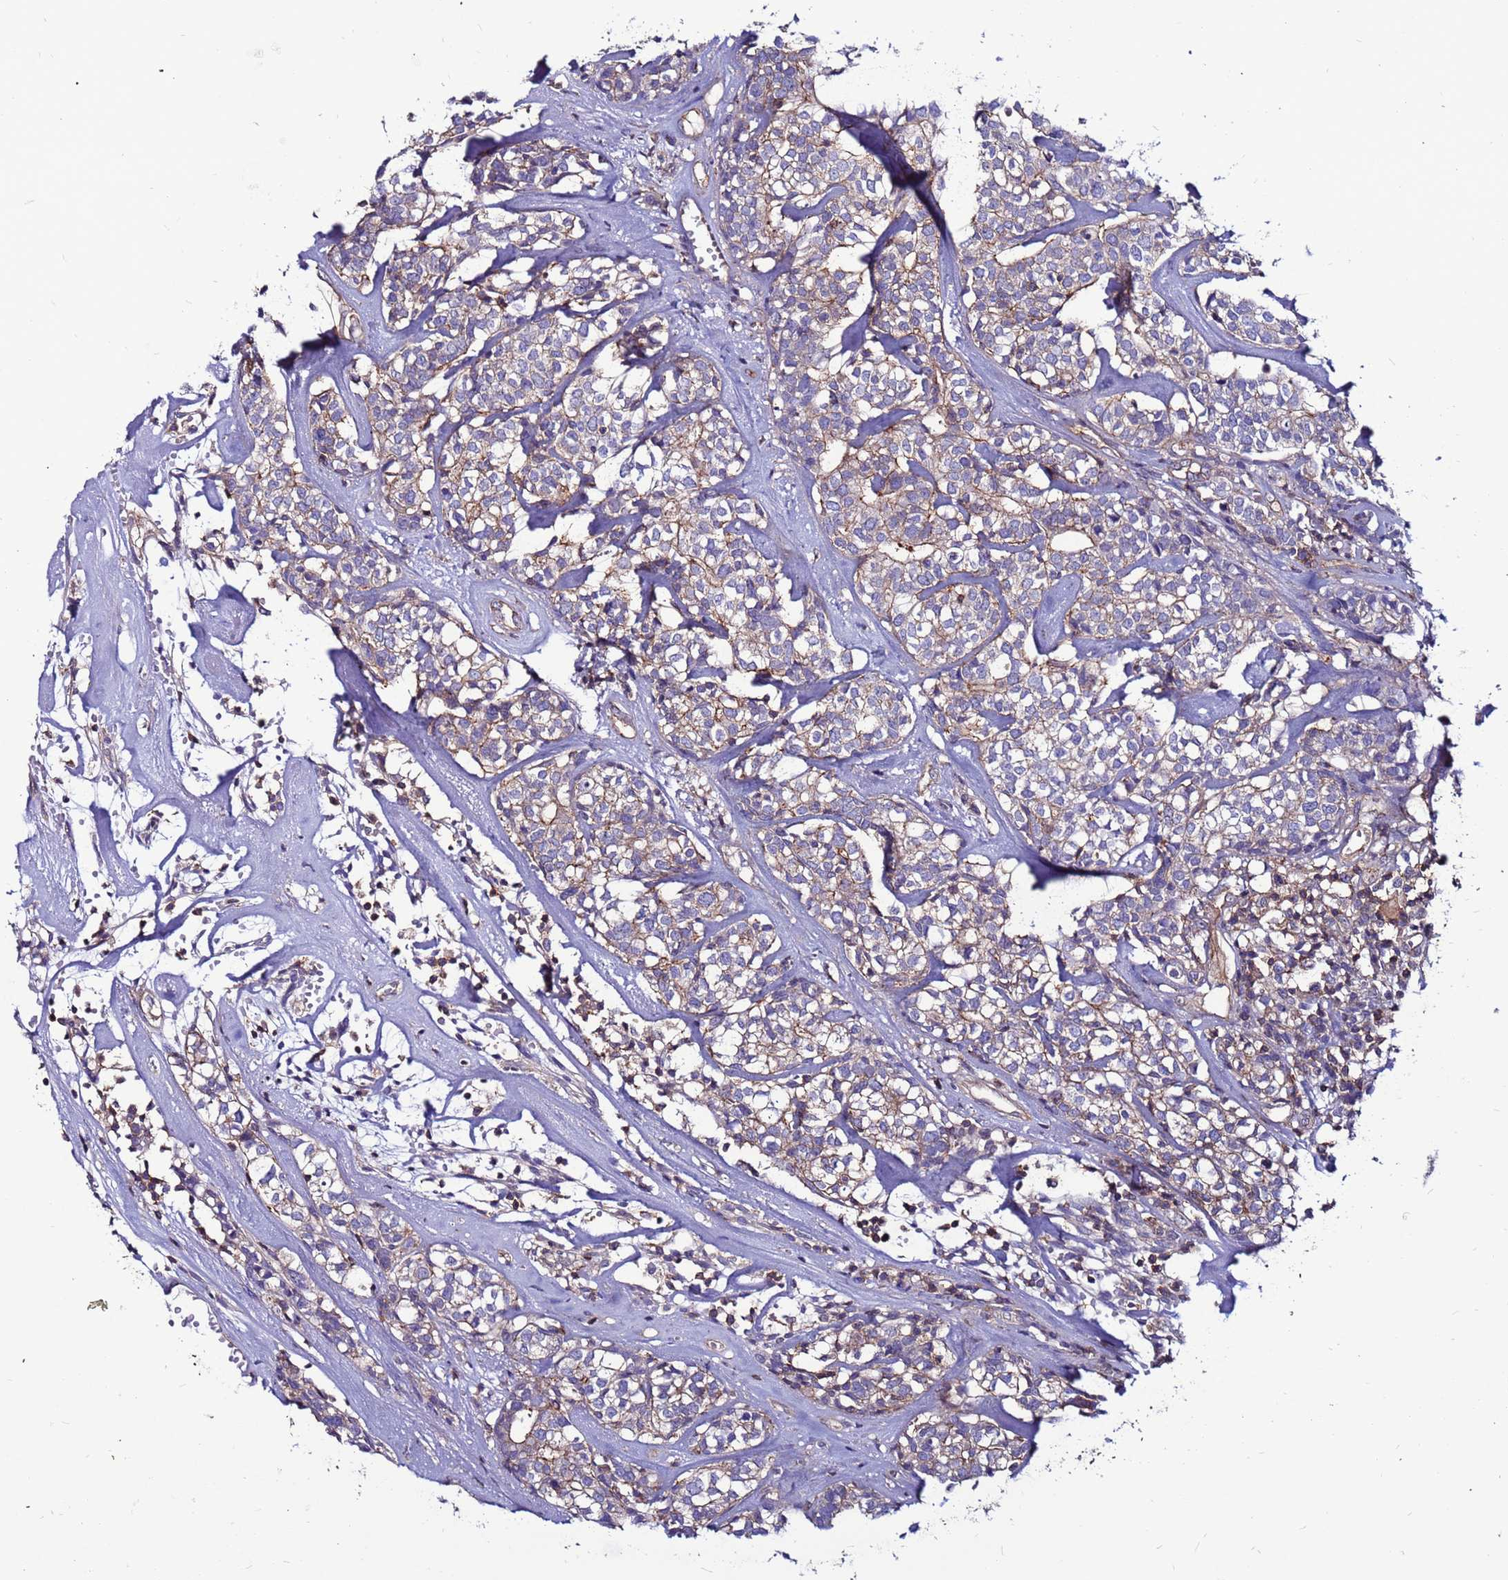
{"staining": {"intensity": "weak", "quantity": "25%-75%", "location": "cytoplasmic/membranous"}, "tissue": "head and neck cancer", "cell_type": "Tumor cells", "image_type": "cancer", "snomed": [{"axis": "morphology", "description": "Adenocarcinoma, NOS"}, {"axis": "topography", "description": "Salivary gland"}, {"axis": "topography", "description": "Head-Neck"}], "caption": "Immunohistochemical staining of head and neck adenocarcinoma exhibits low levels of weak cytoplasmic/membranous protein expression in about 25%-75% of tumor cells.", "gene": "NRN1L", "patient": {"sex": "female", "age": 65}}